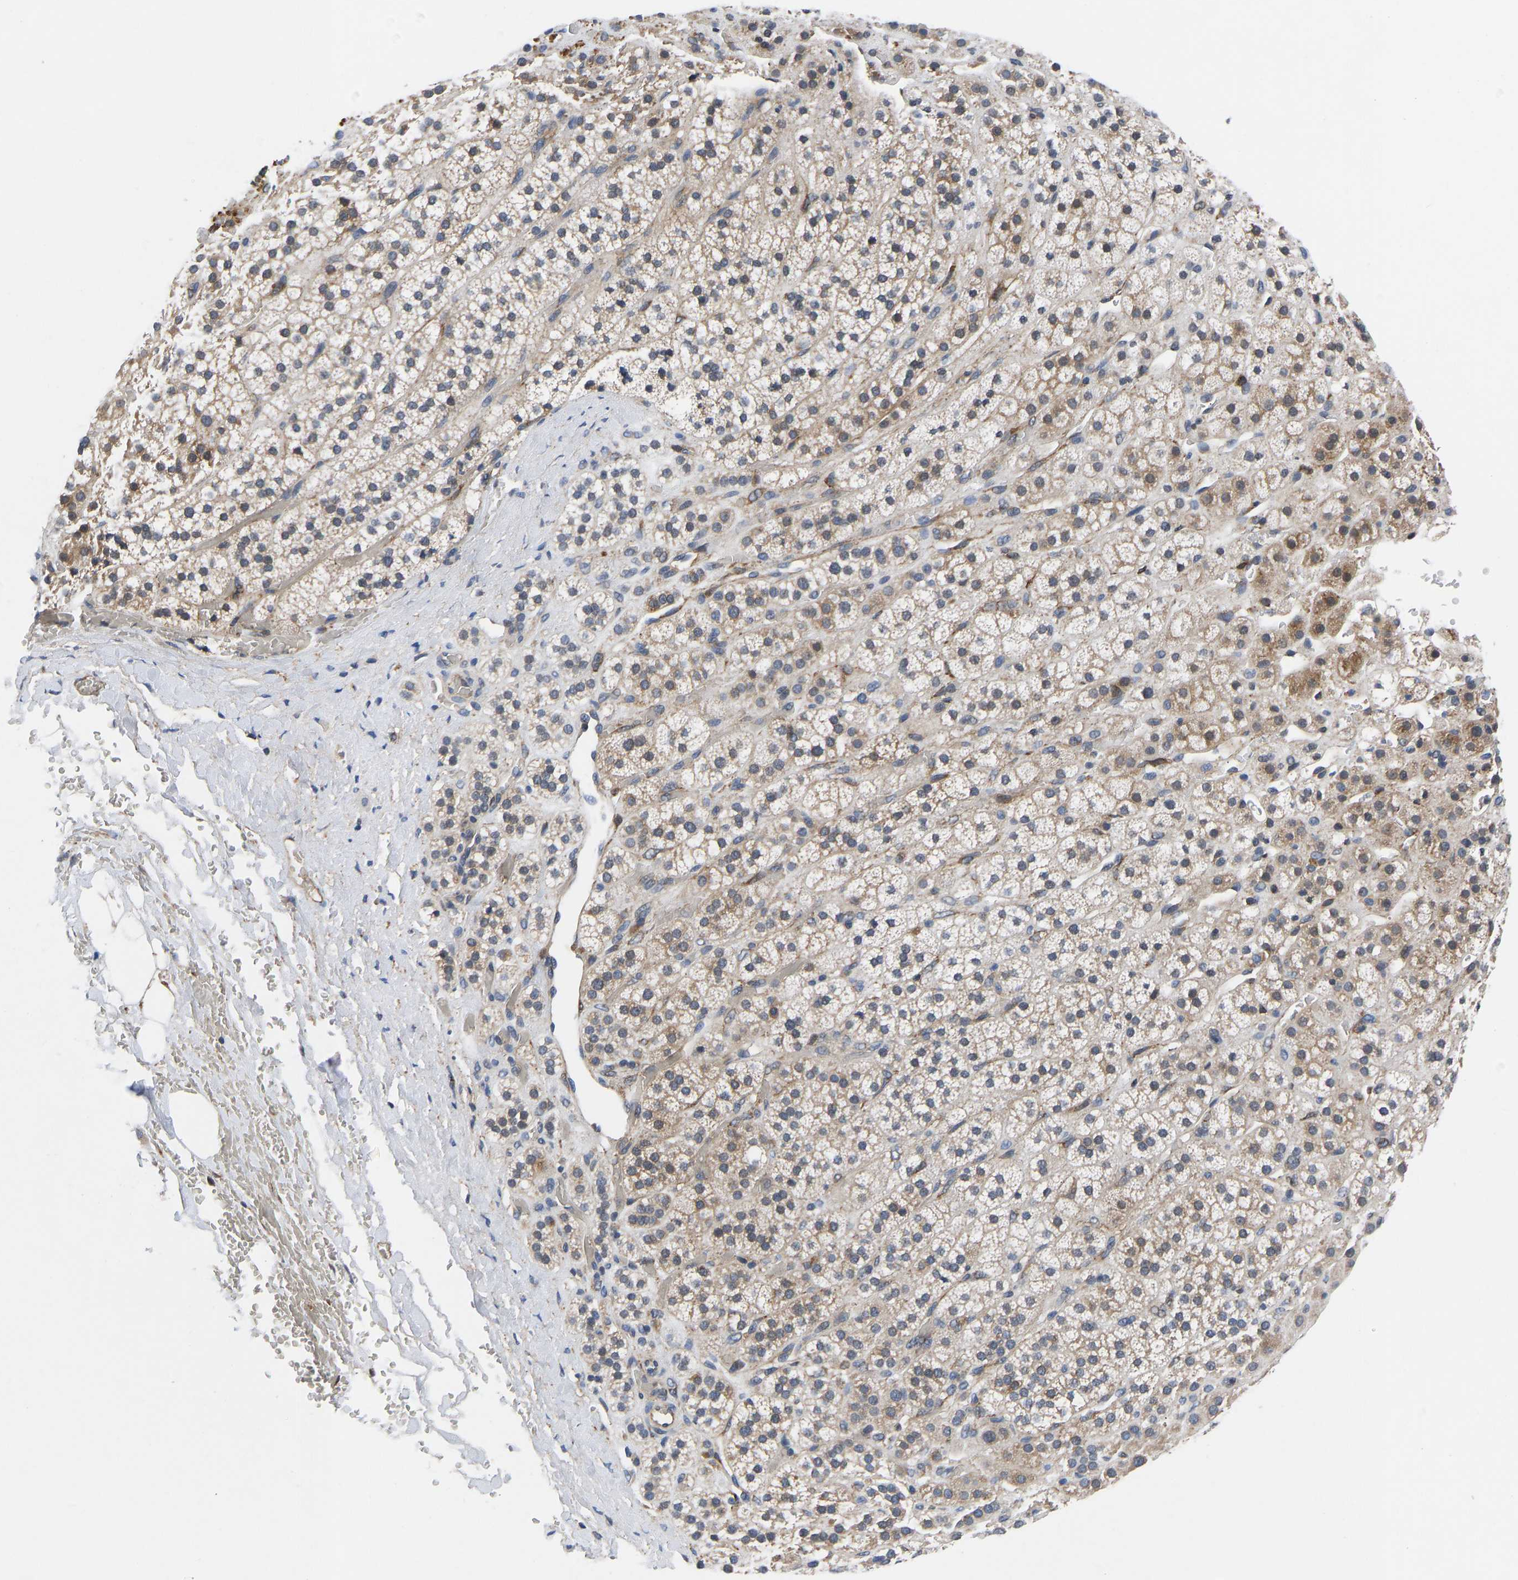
{"staining": {"intensity": "moderate", "quantity": ">75%", "location": "cytoplasmic/membranous"}, "tissue": "adrenal gland", "cell_type": "Glandular cells", "image_type": "normal", "snomed": [{"axis": "morphology", "description": "Normal tissue, NOS"}, {"axis": "topography", "description": "Adrenal gland"}], "caption": "Approximately >75% of glandular cells in benign adrenal gland reveal moderate cytoplasmic/membranous protein expression as visualized by brown immunohistochemical staining.", "gene": "FRRS1", "patient": {"sex": "male", "age": 56}}